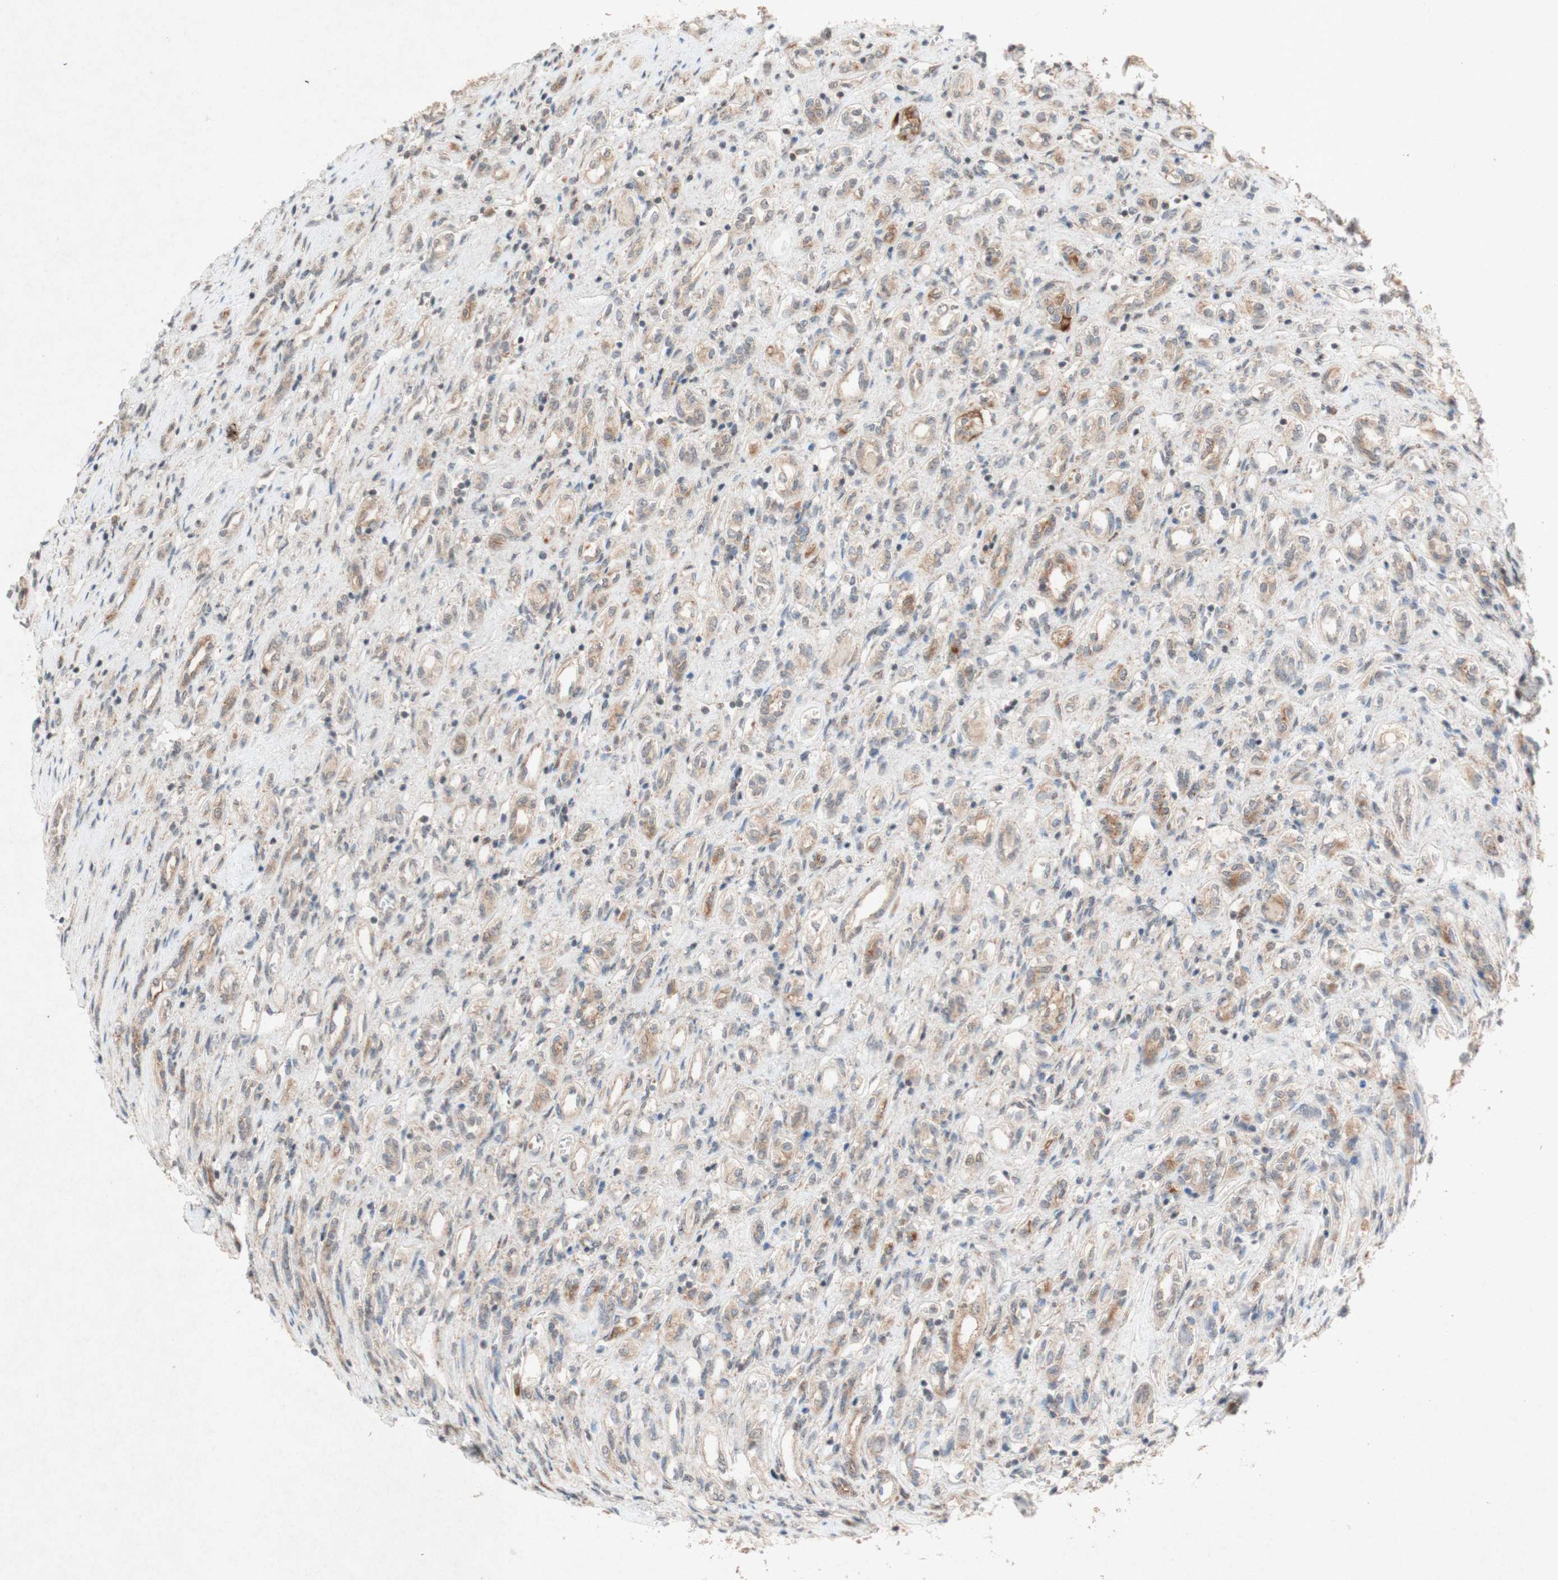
{"staining": {"intensity": "weak", "quantity": ">75%", "location": "cytoplasmic/membranous"}, "tissue": "renal cancer", "cell_type": "Tumor cells", "image_type": "cancer", "snomed": [{"axis": "morphology", "description": "Adenocarcinoma, NOS"}, {"axis": "topography", "description": "Kidney"}], "caption": "Human renal cancer (adenocarcinoma) stained with a protein marker reveals weak staining in tumor cells.", "gene": "ATP6V1F", "patient": {"sex": "female", "age": 70}}